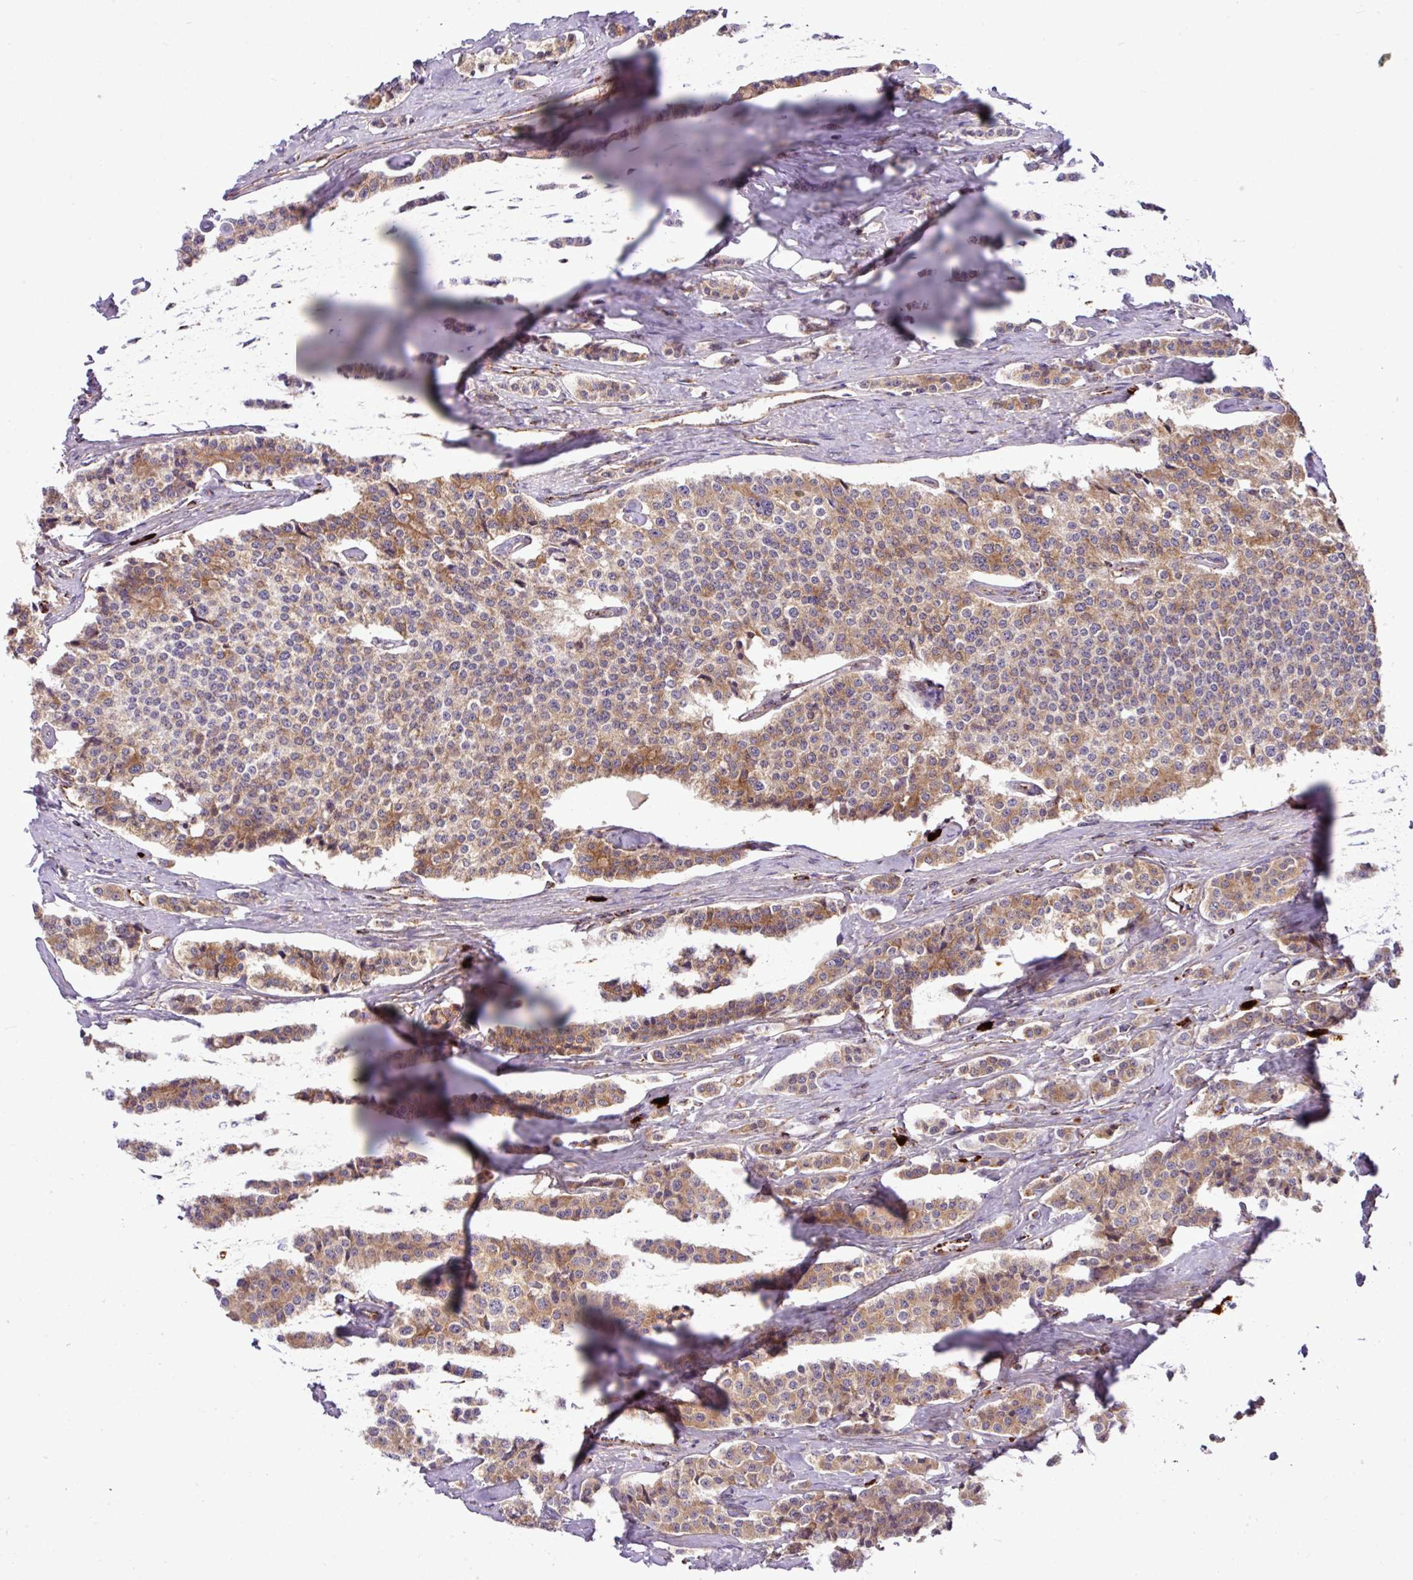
{"staining": {"intensity": "moderate", "quantity": ">75%", "location": "cytoplasmic/membranous"}, "tissue": "carcinoid", "cell_type": "Tumor cells", "image_type": "cancer", "snomed": [{"axis": "morphology", "description": "Carcinoid, malignant, NOS"}, {"axis": "topography", "description": "Small intestine"}], "caption": "Immunohistochemical staining of human carcinoid (malignant) demonstrates medium levels of moderate cytoplasmic/membranous expression in about >75% of tumor cells. The protein of interest is stained brown, and the nuclei are stained in blue (DAB IHC with brightfield microscopy, high magnification).", "gene": "ZNF569", "patient": {"sex": "male", "age": 63}}